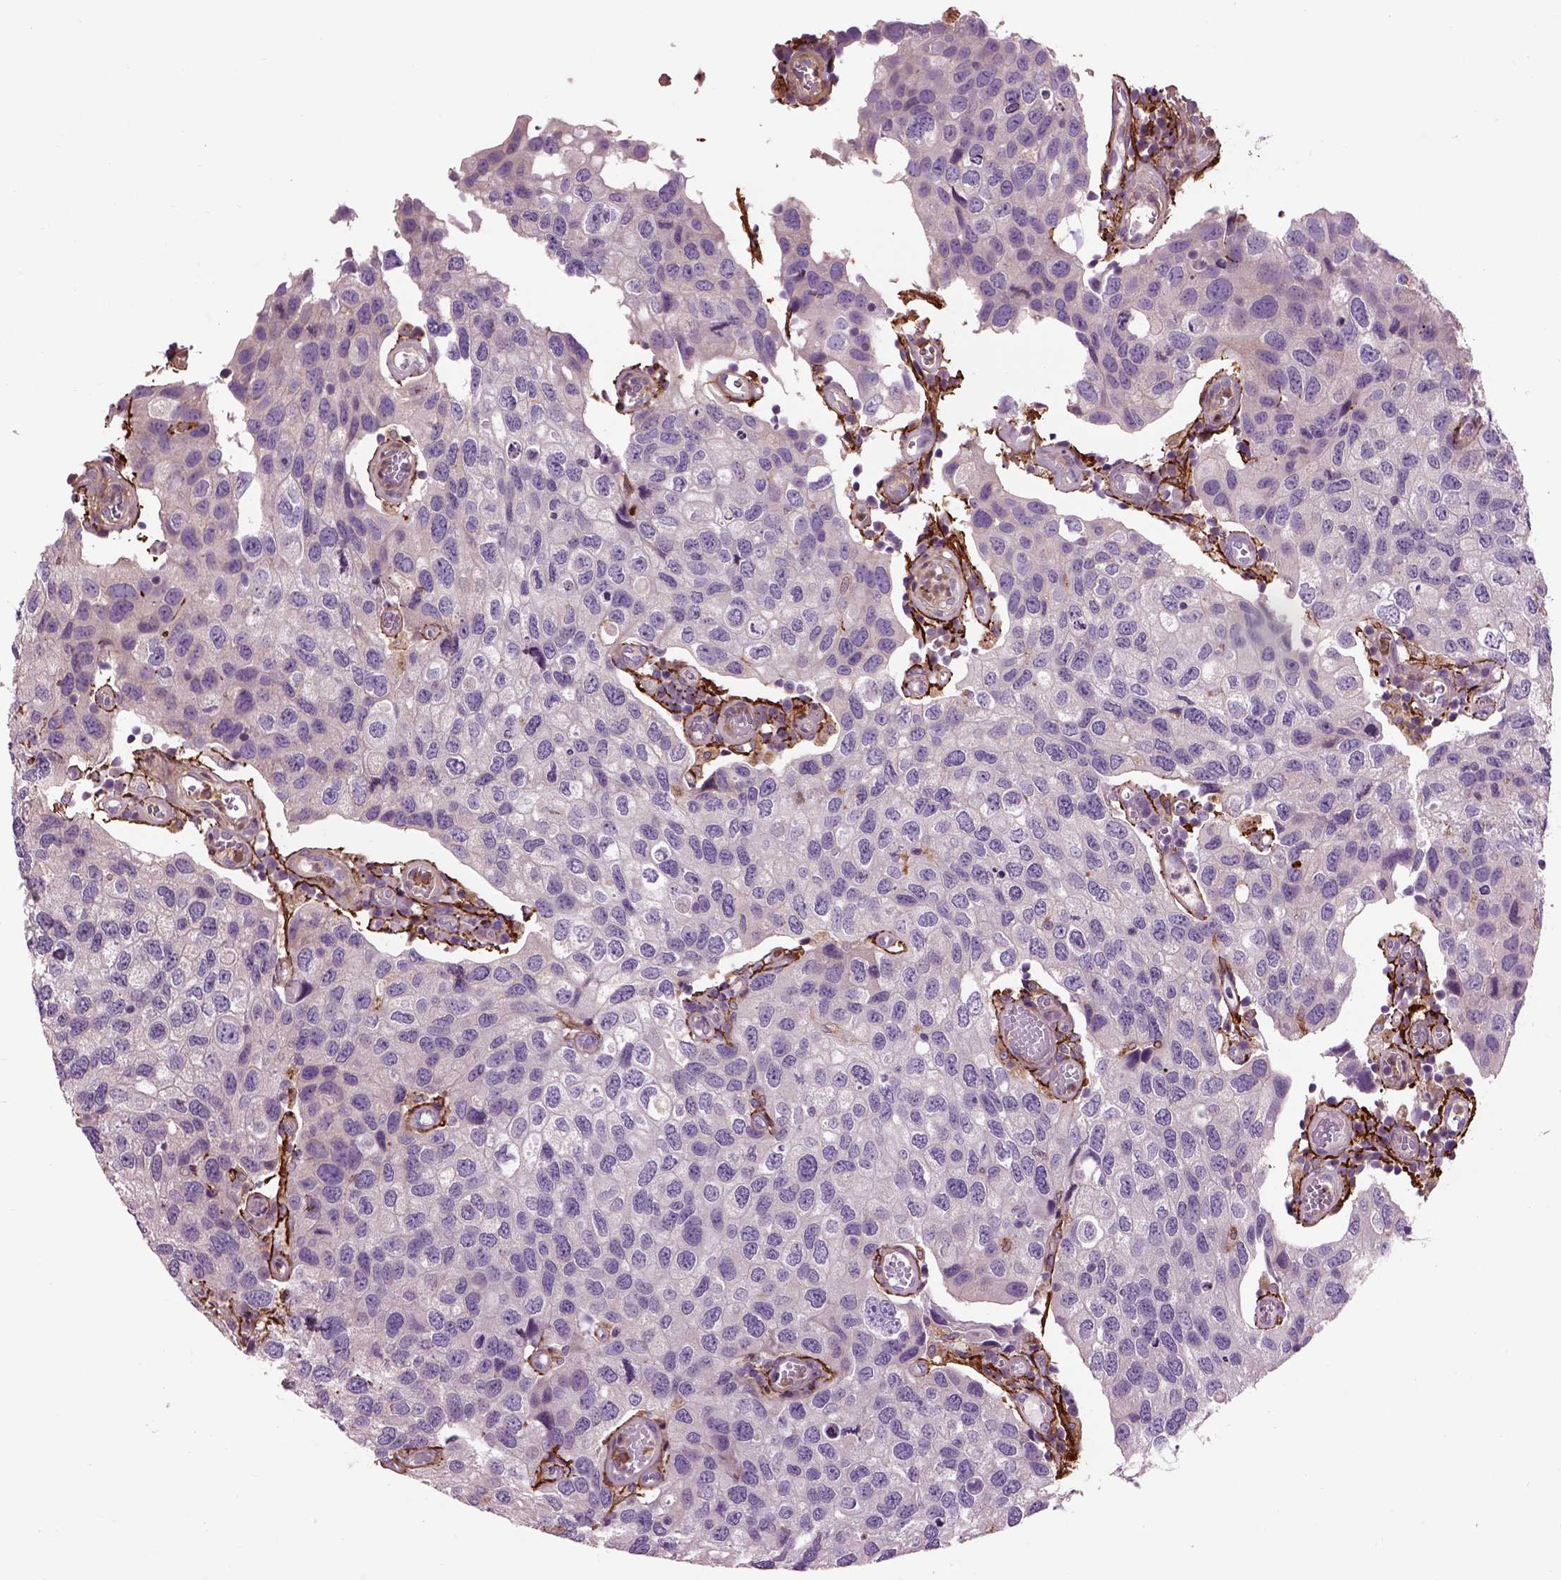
{"staining": {"intensity": "negative", "quantity": "none", "location": "none"}, "tissue": "urothelial cancer", "cell_type": "Tumor cells", "image_type": "cancer", "snomed": [{"axis": "morphology", "description": "Urothelial carcinoma, High grade"}, {"axis": "topography", "description": "Urinary bladder"}], "caption": "Tumor cells are negative for brown protein staining in high-grade urothelial carcinoma.", "gene": "EMILIN2", "patient": {"sex": "male", "age": 79}}